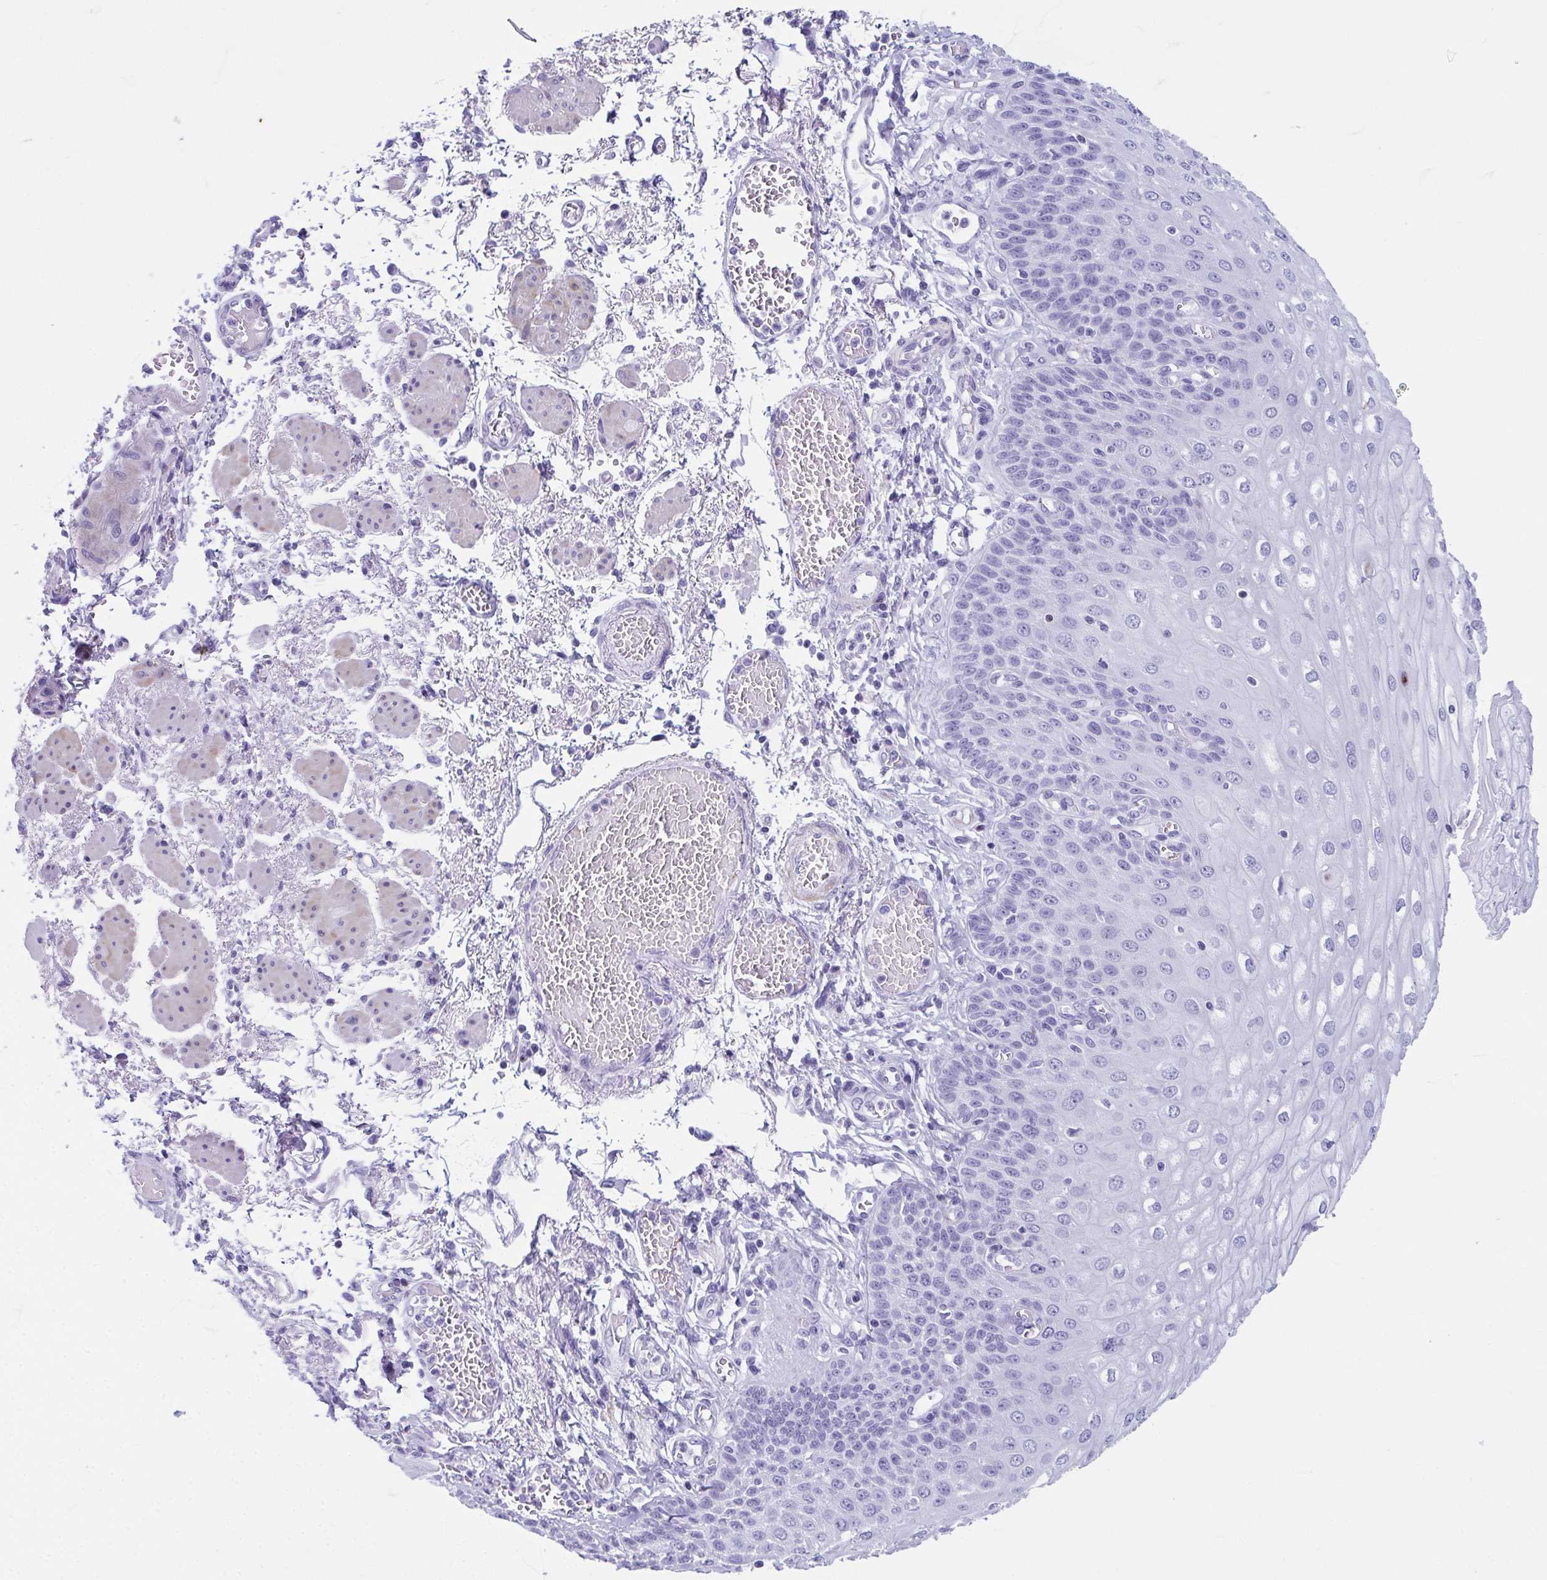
{"staining": {"intensity": "negative", "quantity": "none", "location": "none"}, "tissue": "esophagus", "cell_type": "Squamous epithelial cells", "image_type": "normal", "snomed": [{"axis": "morphology", "description": "Normal tissue, NOS"}, {"axis": "morphology", "description": "Adenocarcinoma, NOS"}, {"axis": "topography", "description": "Esophagus"}], "caption": "High power microscopy histopathology image of an immunohistochemistry (IHC) micrograph of benign esophagus, revealing no significant expression in squamous epithelial cells. The staining is performed using DAB (3,3'-diaminobenzidine) brown chromogen with nuclei counter-stained in using hematoxylin.", "gene": "TCEAL3", "patient": {"sex": "male", "age": 81}}